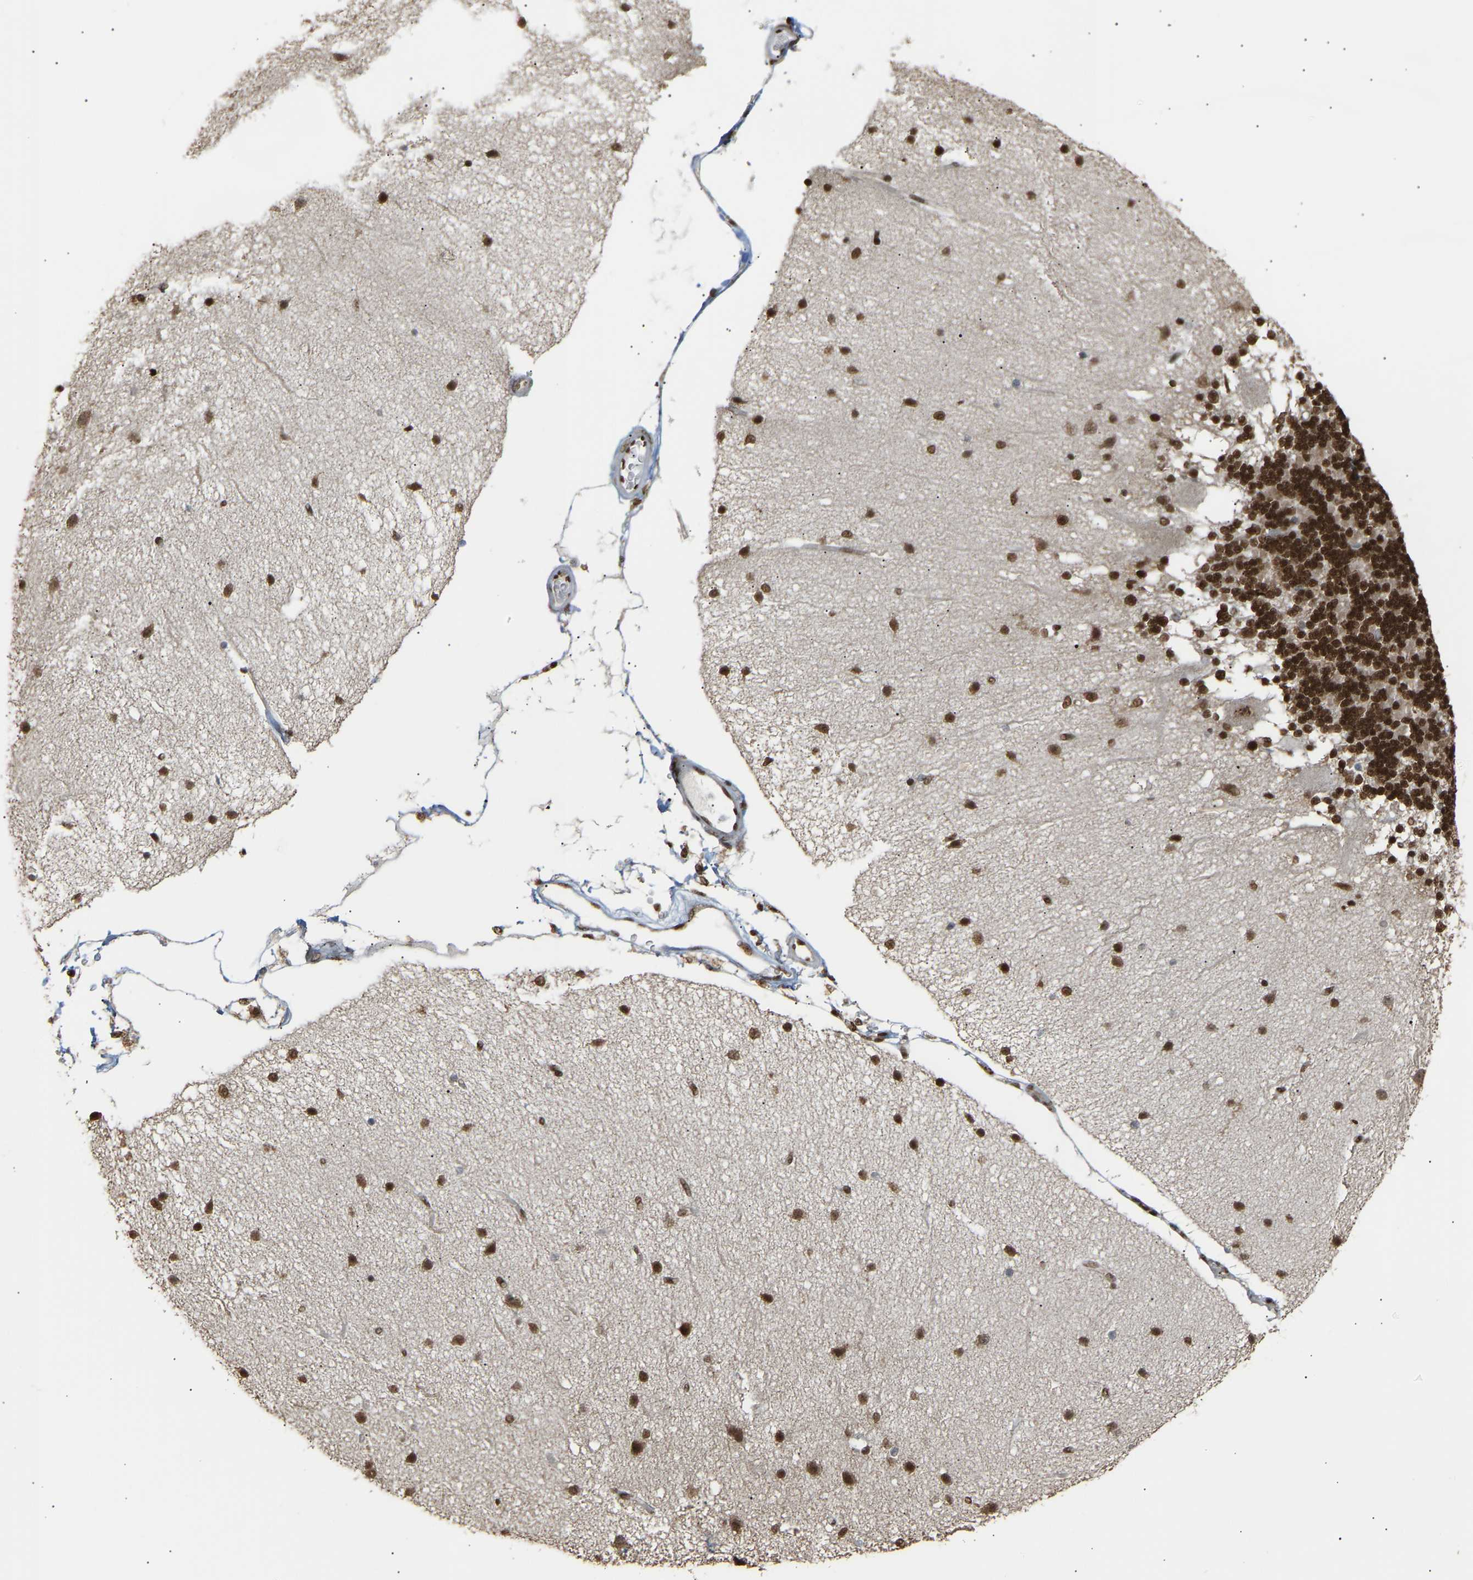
{"staining": {"intensity": "strong", "quantity": ">75%", "location": "nuclear"}, "tissue": "cerebellum", "cell_type": "Cells in granular layer", "image_type": "normal", "snomed": [{"axis": "morphology", "description": "Normal tissue, NOS"}, {"axis": "topography", "description": "Cerebellum"}], "caption": "Immunohistochemistry (IHC) (DAB (3,3'-diaminobenzidine)) staining of unremarkable human cerebellum exhibits strong nuclear protein positivity in about >75% of cells in granular layer.", "gene": "ALYREF", "patient": {"sex": "female", "age": 54}}